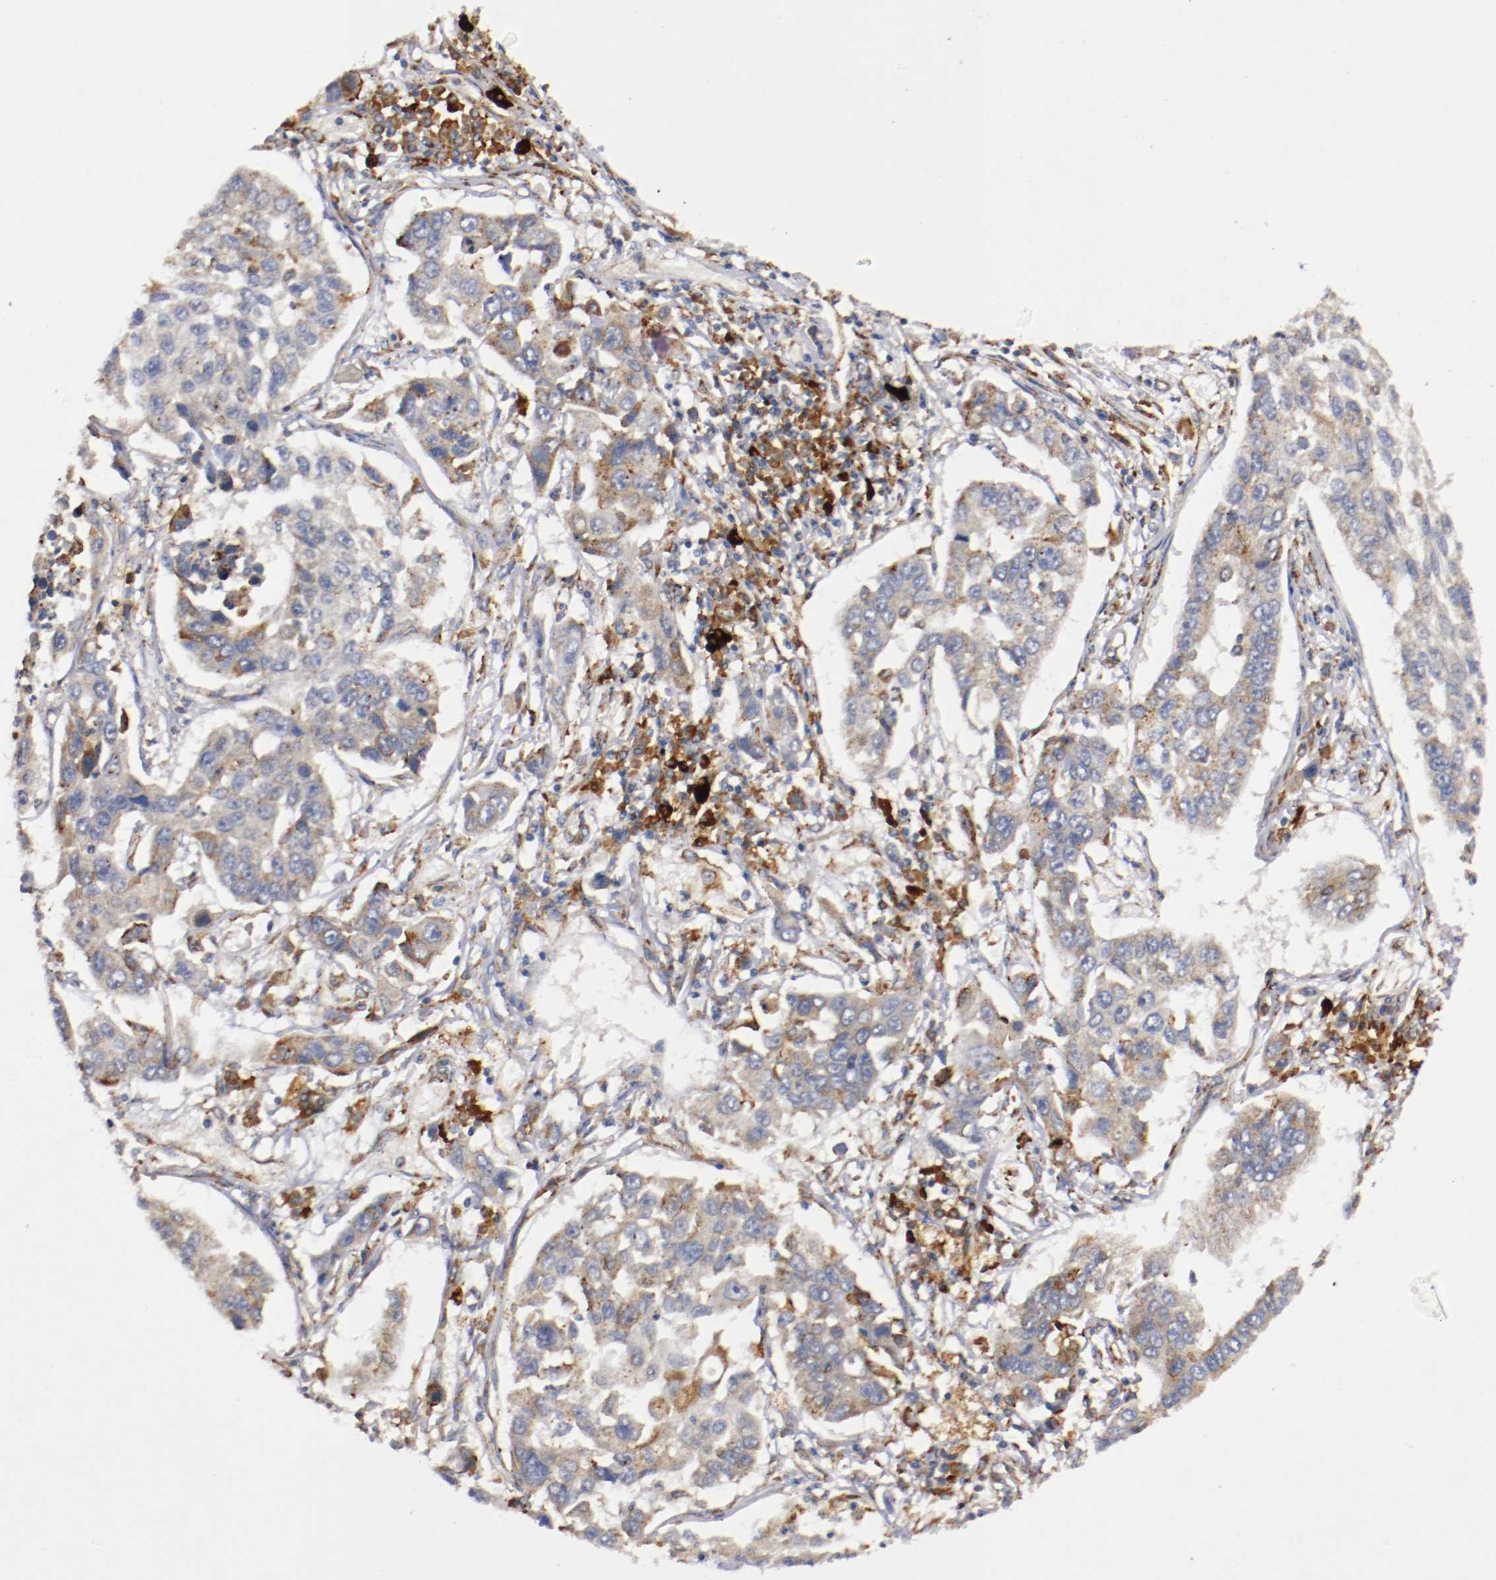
{"staining": {"intensity": "moderate", "quantity": "25%-75%", "location": "cytoplasmic/membranous"}, "tissue": "lung cancer", "cell_type": "Tumor cells", "image_type": "cancer", "snomed": [{"axis": "morphology", "description": "Squamous cell carcinoma, NOS"}, {"axis": "topography", "description": "Lung"}], "caption": "Lung squamous cell carcinoma tissue exhibits moderate cytoplasmic/membranous expression in approximately 25%-75% of tumor cells", "gene": "TRAF2", "patient": {"sex": "male", "age": 71}}